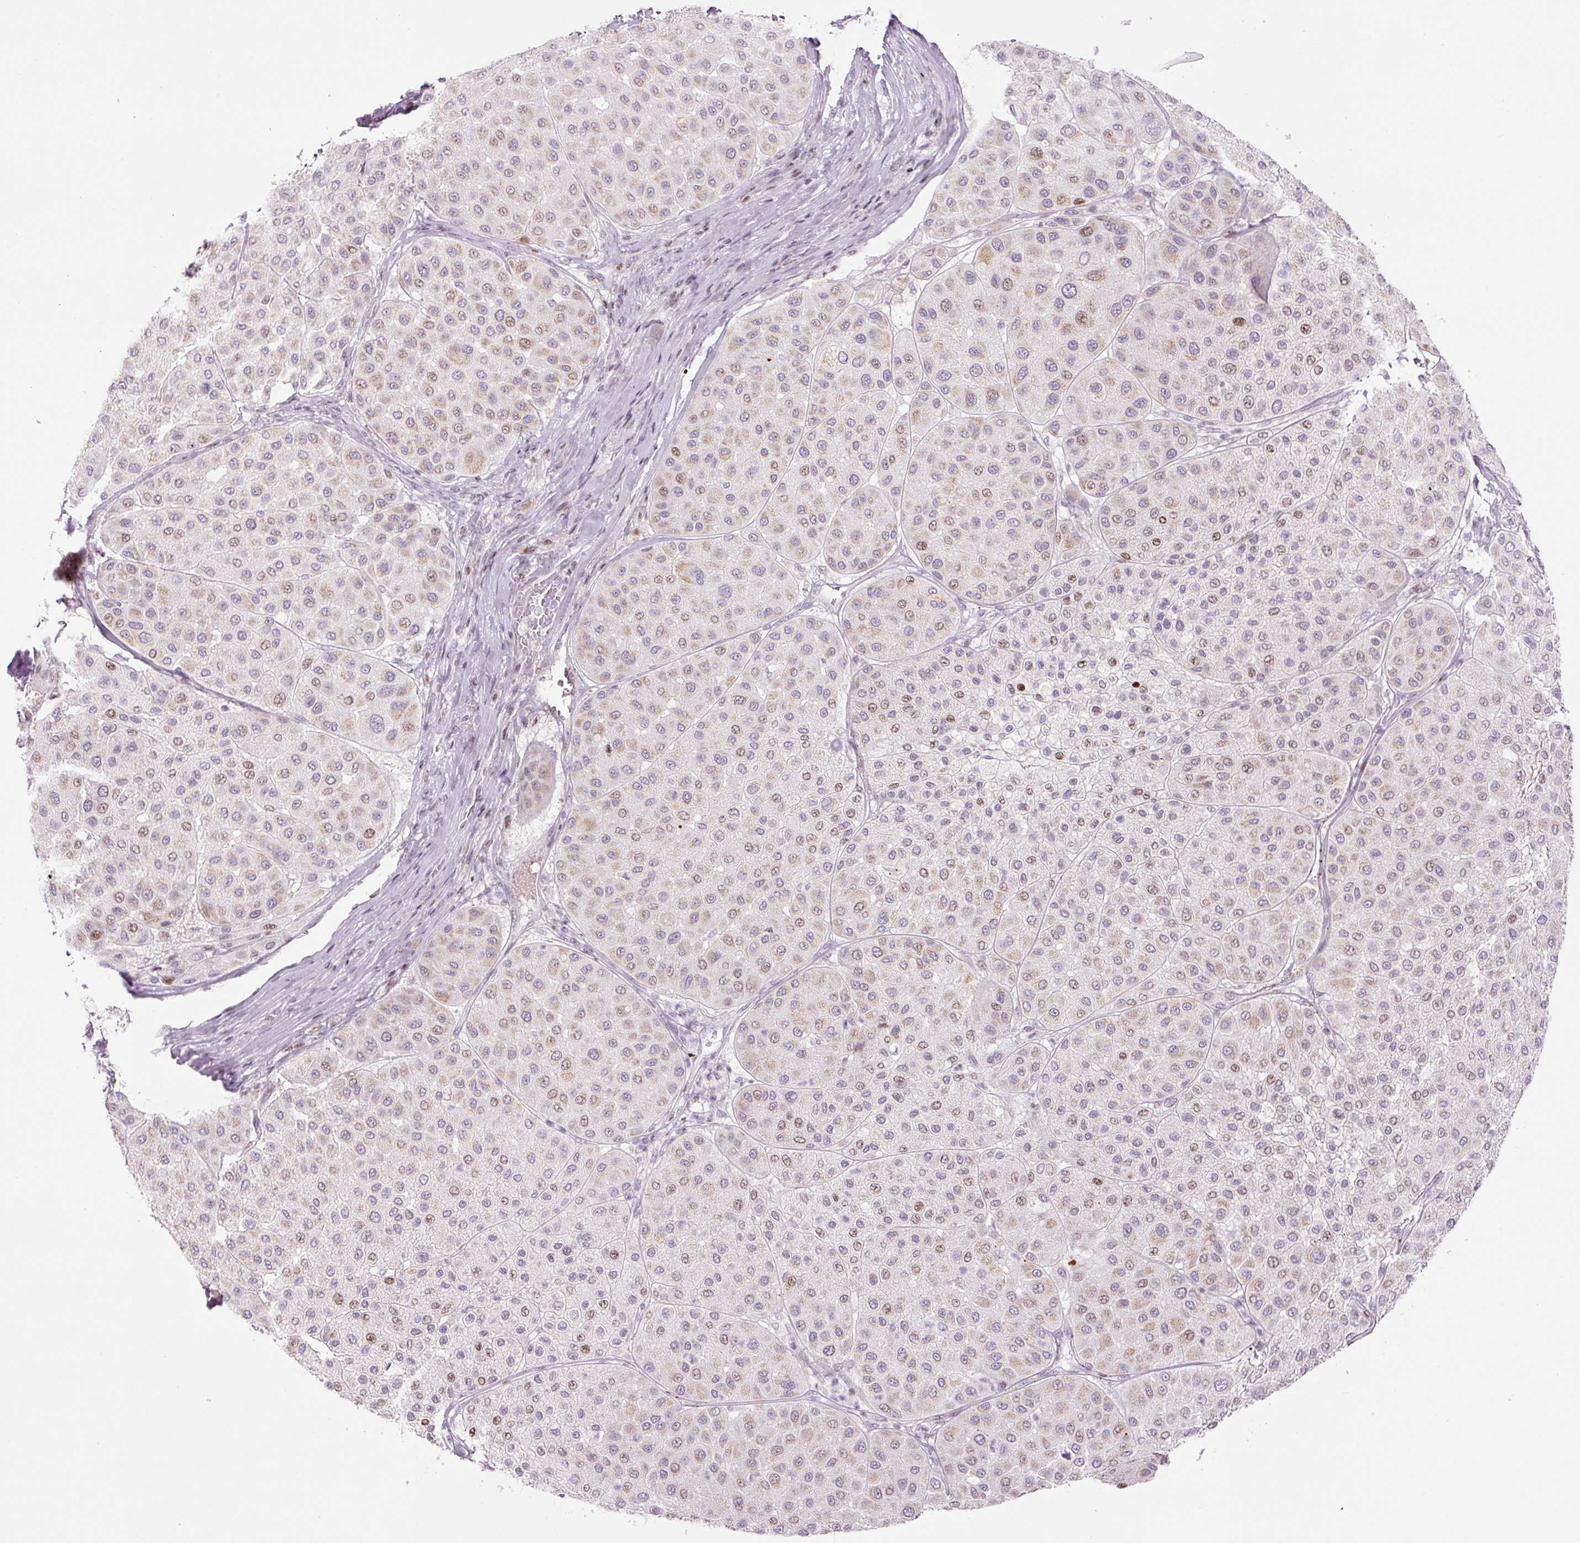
{"staining": {"intensity": "moderate", "quantity": "25%-75%", "location": "cytoplasmic/membranous,nuclear"}, "tissue": "melanoma", "cell_type": "Tumor cells", "image_type": "cancer", "snomed": [{"axis": "morphology", "description": "Malignant melanoma, Metastatic site"}, {"axis": "topography", "description": "Smooth muscle"}], "caption": "Protein staining demonstrates moderate cytoplasmic/membranous and nuclear positivity in approximately 25%-75% of tumor cells in melanoma.", "gene": "TMEM177", "patient": {"sex": "male", "age": 41}}